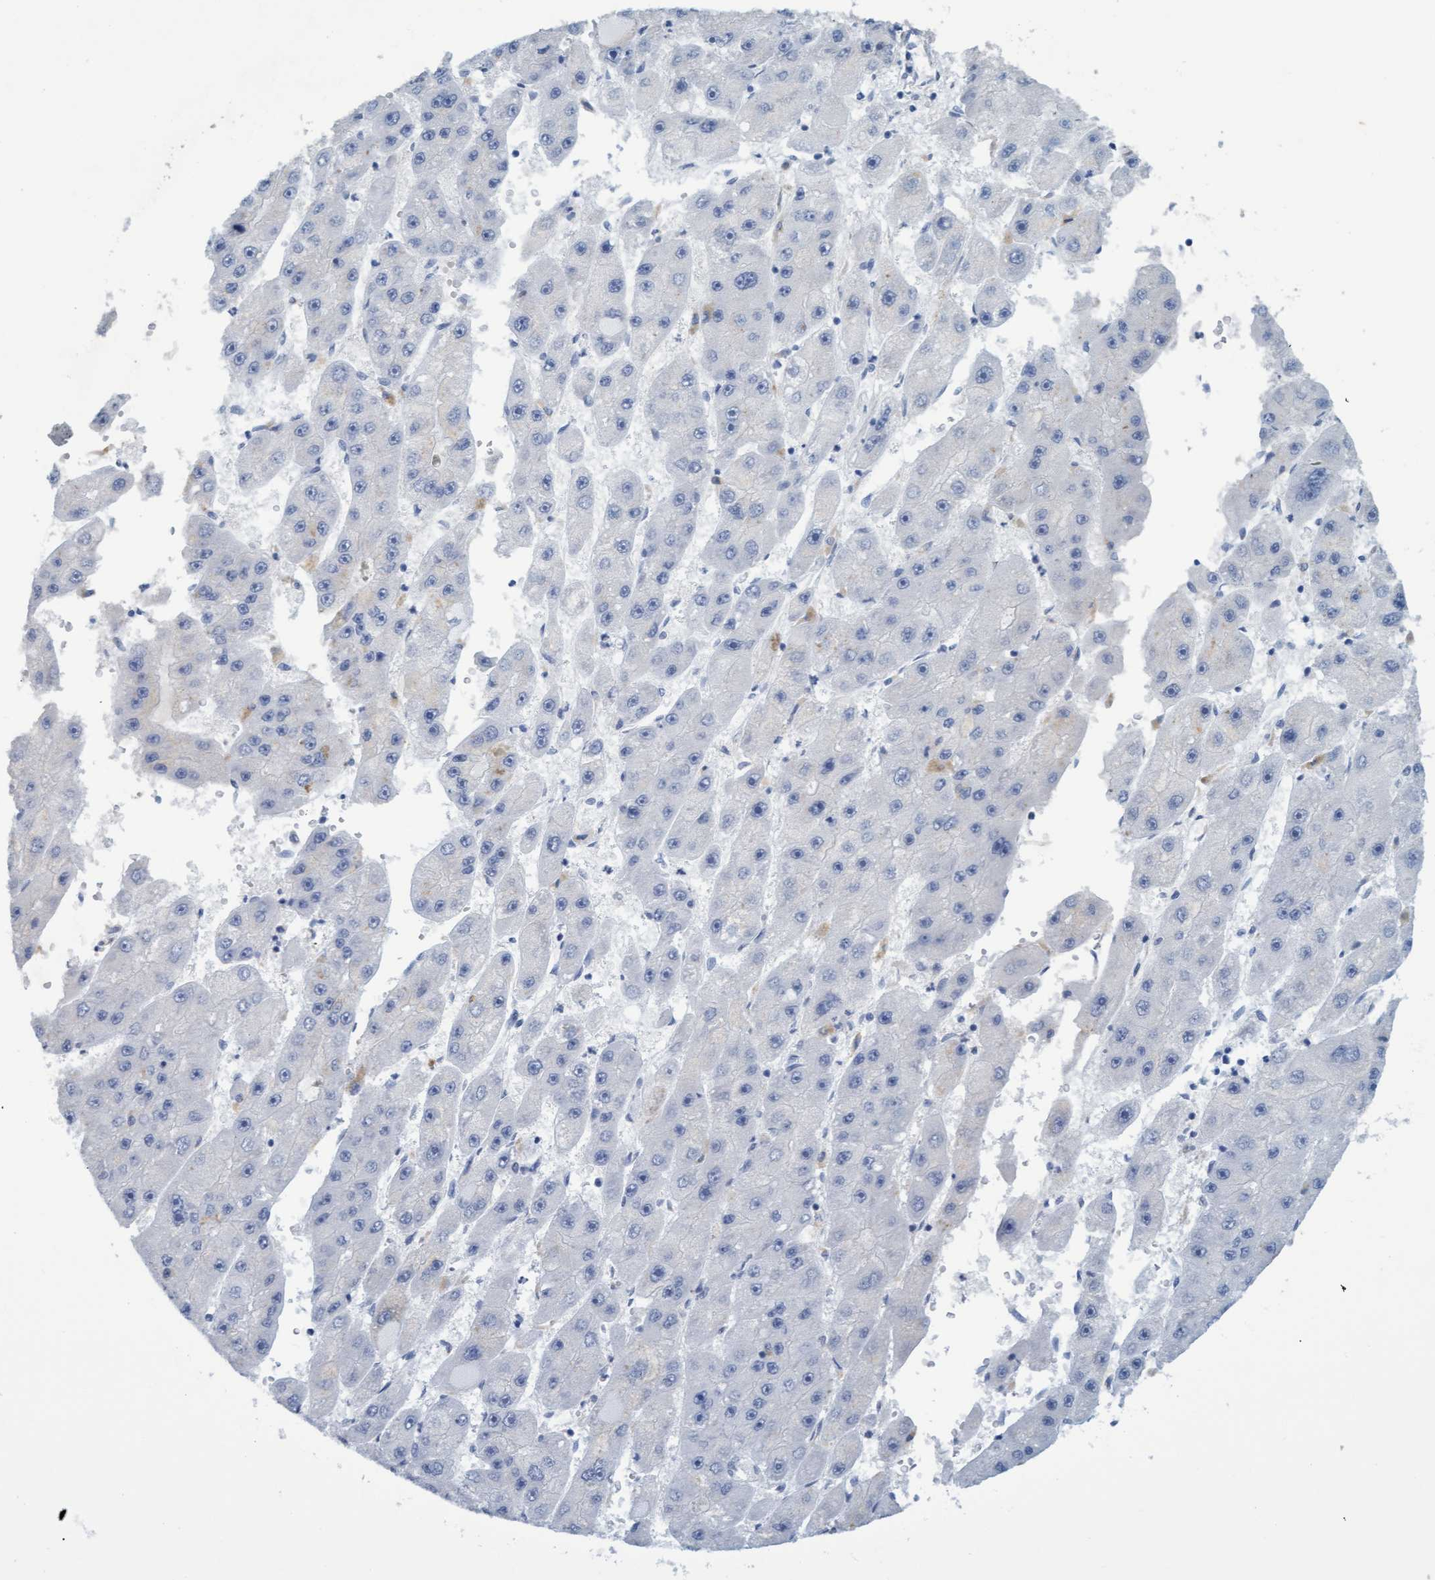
{"staining": {"intensity": "negative", "quantity": "none", "location": "none"}, "tissue": "liver cancer", "cell_type": "Tumor cells", "image_type": "cancer", "snomed": [{"axis": "morphology", "description": "Carcinoma, Hepatocellular, NOS"}, {"axis": "topography", "description": "Liver"}], "caption": "This is an IHC histopathology image of liver cancer (hepatocellular carcinoma). There is no expression in tumor cells.", "gene": "SSTR3", "patient": {"sex": "female", "age": 61}}